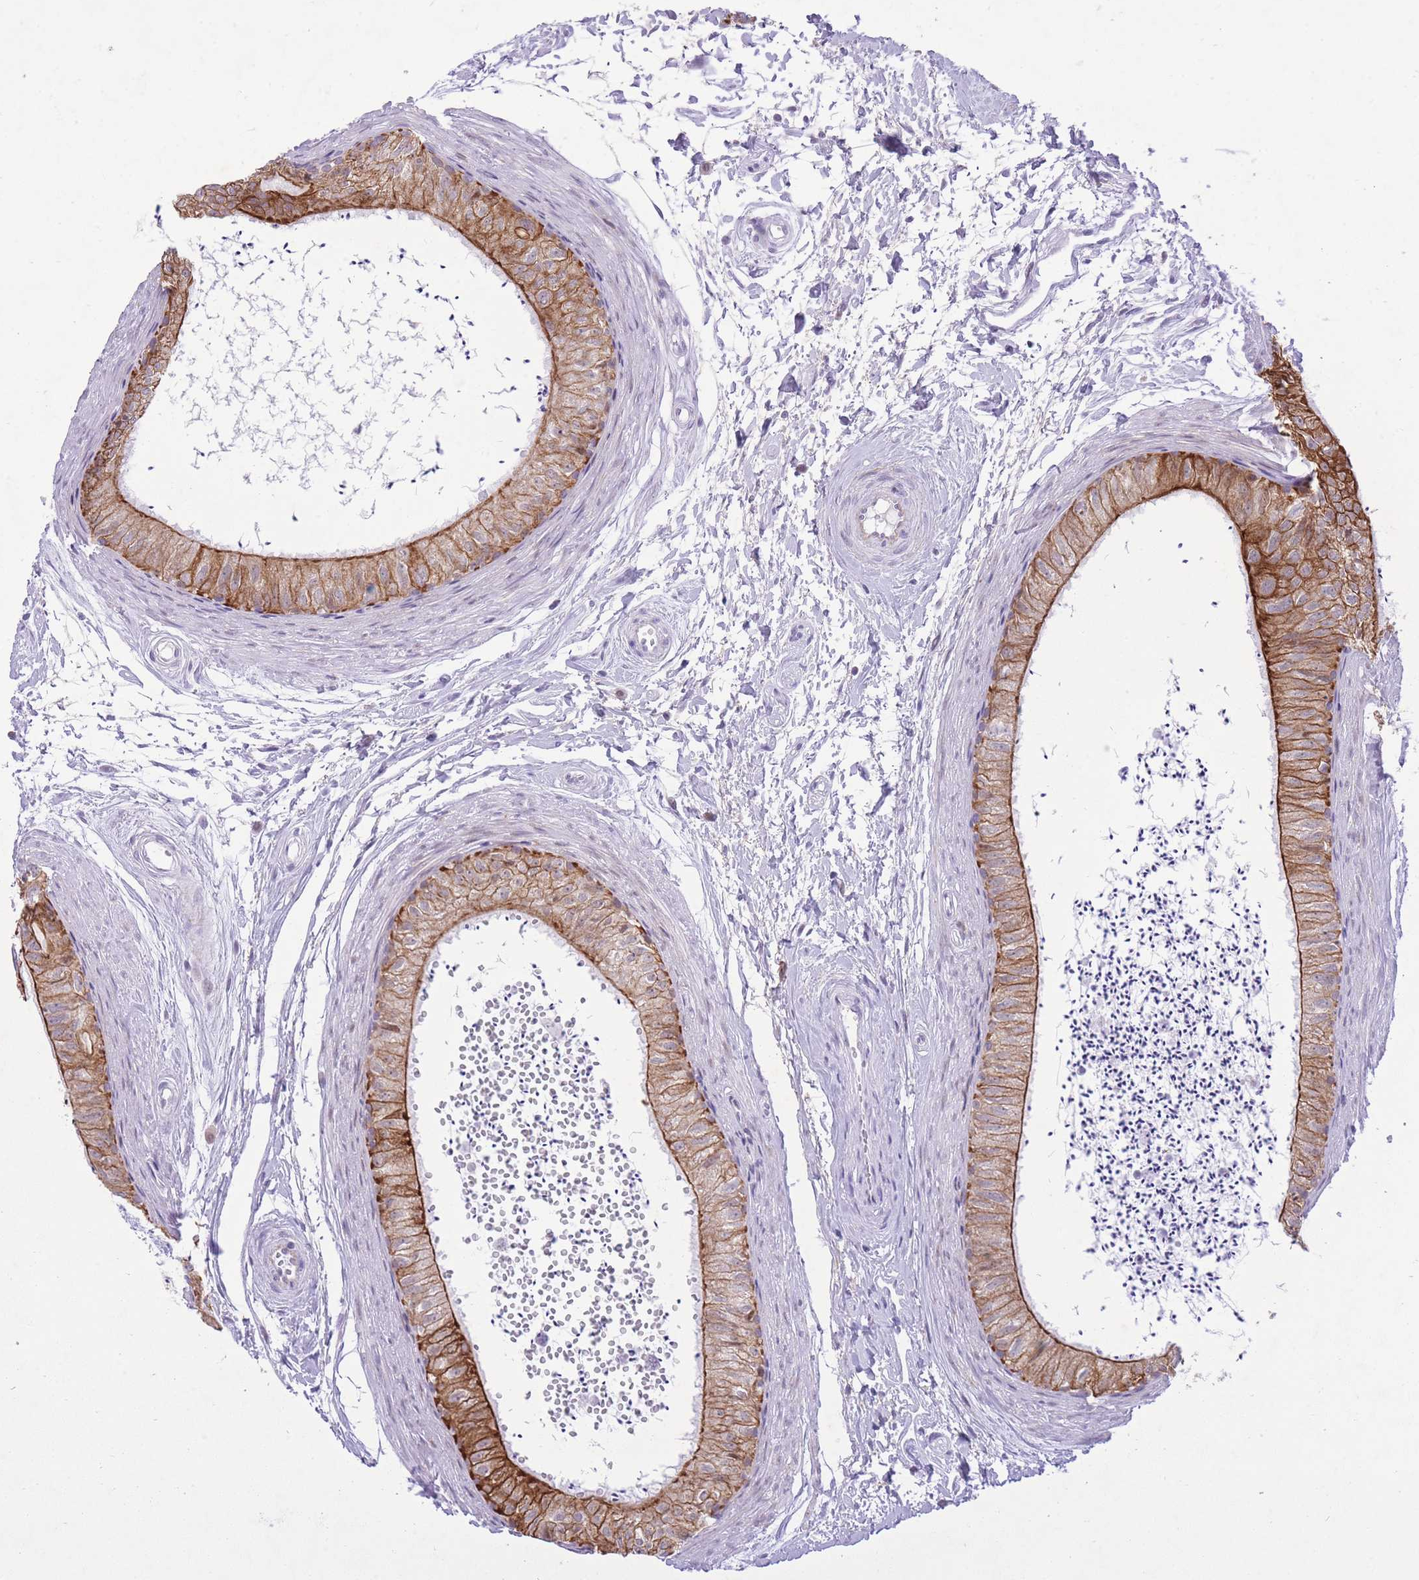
{"staining": {"intensity": "moderate", "quantity": ">75%", "location": "cytoplasmic/membranous"}, "tissue": "epididymis", "cell_type": "Glandular cells", "image_type": "normal", "snomed": [{"axis": "morphology", "description": "Normal tissue, NOS"}, {"axis": "topography", "description": "Epididymis"}], "caption": "This is a micrograph of IHC staining of unremarkable epididymis, which shows moderate staining in the cytoplasmic/membranous of glandular cells.", "gene": "MEIS3", "patient": {"sex": "male", "age": 56}}